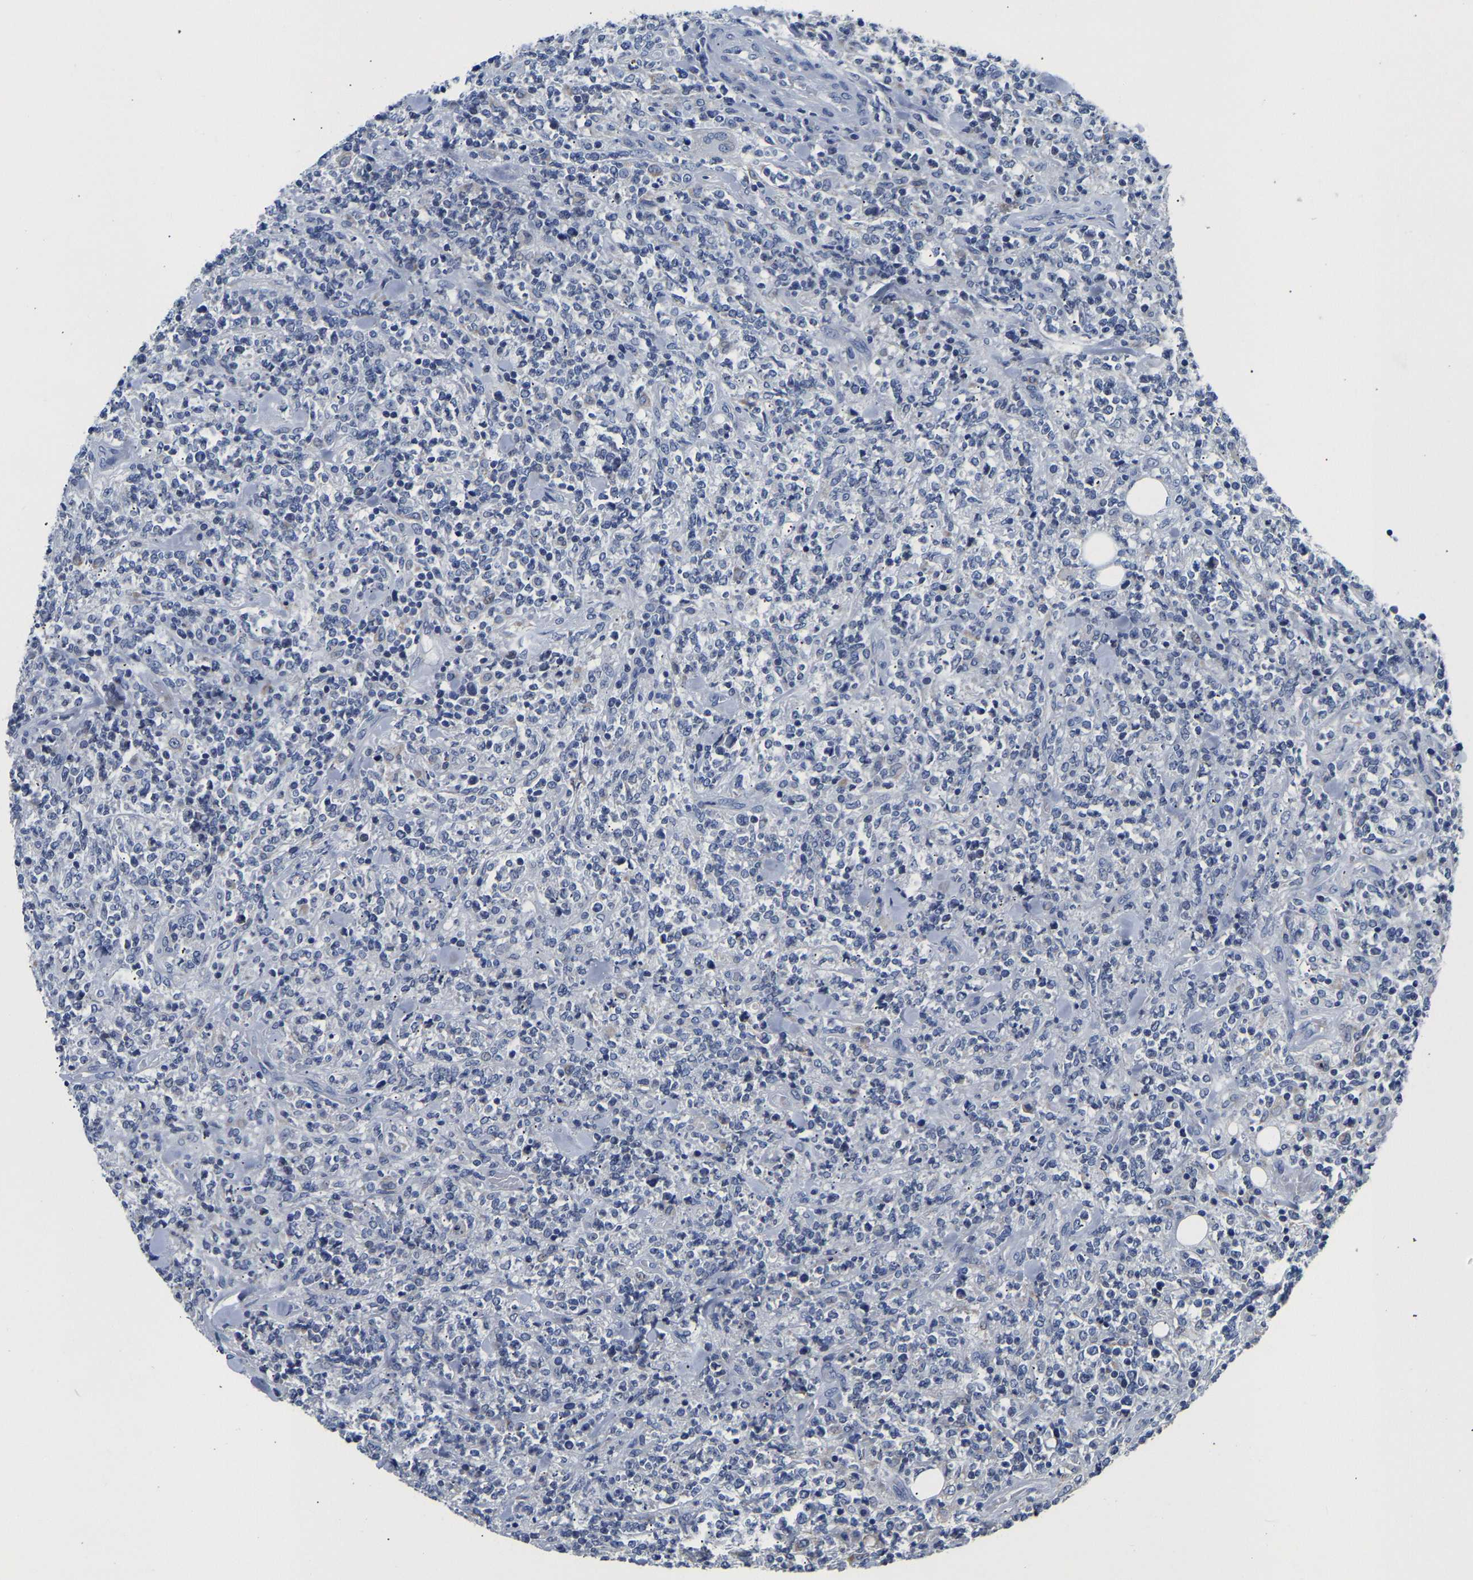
{"staining": {"intensity": "negative", "quantity": "none", "location": "none"}, "tissue": "lymphoma", "cell_type": "Tumor cells", "image_type": "cancer", "snomed": [{"axis": "morphology", "description": "Malignant lymphoma, non-Hodgkin's type, High grade"}, {"axis": "topography", "description": "Soft tissue"}], "caption": "Micrograph shows no significant protein staining in tumor cells of lymphoma. (Stains: DAB (3,3'-diaminobenzidine) immunohistochemistry with hematoxylin counter stain, Microscopy: brightfield microscopy at high magnification).", "gene": "PCK2", "patient": {"sex": "male", "age": 18}}